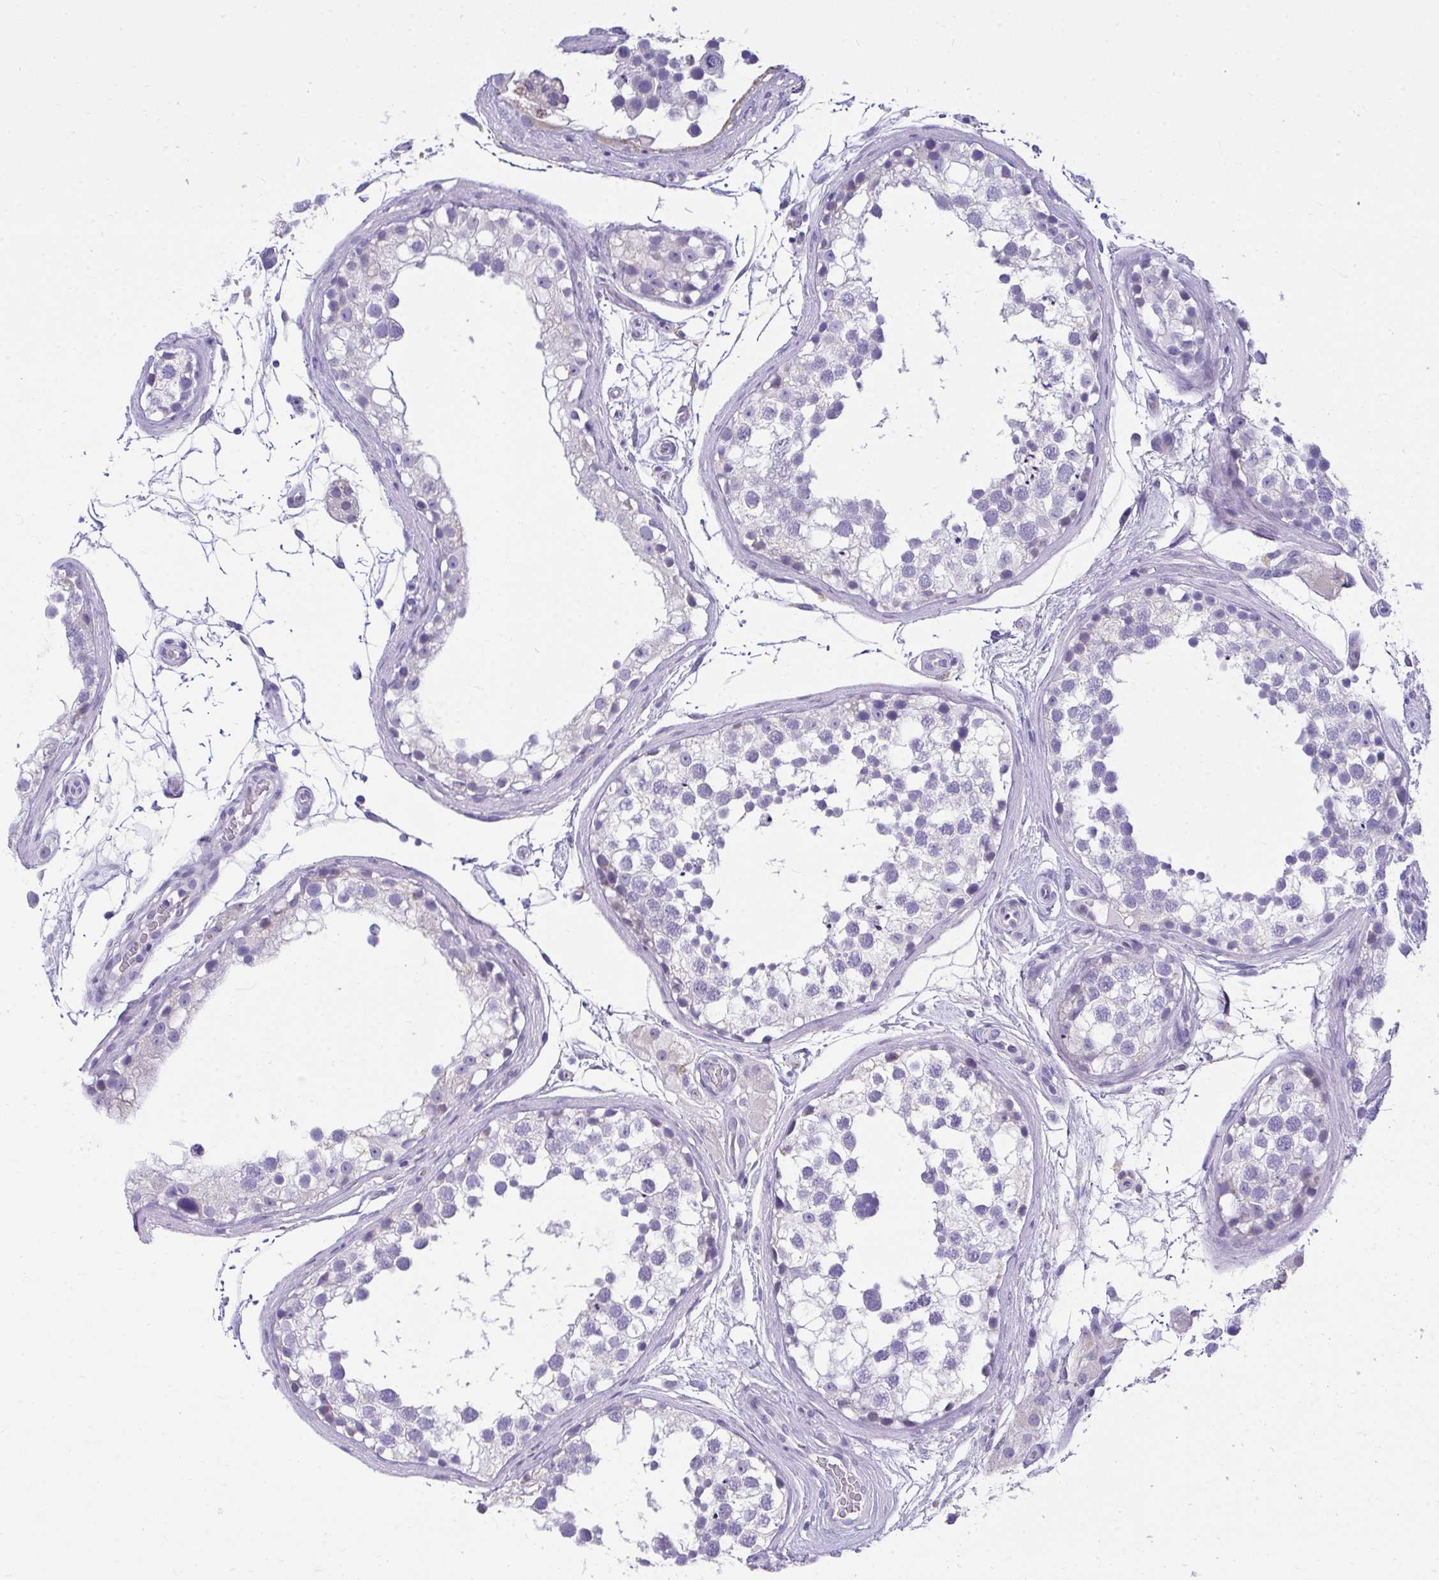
{"staining": {"intensity": "negative", "quantity": "none", "location": "none"}, "tissue": "testis", "cell_type": "Cells in seminiferous ducts", "image_type": "normal", "snomed": [{"axis": "morphology", "description": "Normal tissue, NOS"}, {"axis": "morphology", "description": "Seminoma, NOS"}, {"axis": "topography", "description": "Testis"}], "caption": "IHC micrograph of normal human testis stained for a protein (brown), which demonstrates no staining in cells in seminiferous ducts. (Stains: DAB (3,3'-diaminobenzidine) immunohistochemistry (IHC) with hematoxylin counter stain, Microscopy: brightfield microscopy at high magnification).", "gene": "AIG1", "patient": {"sex": "male", "age": 65}}